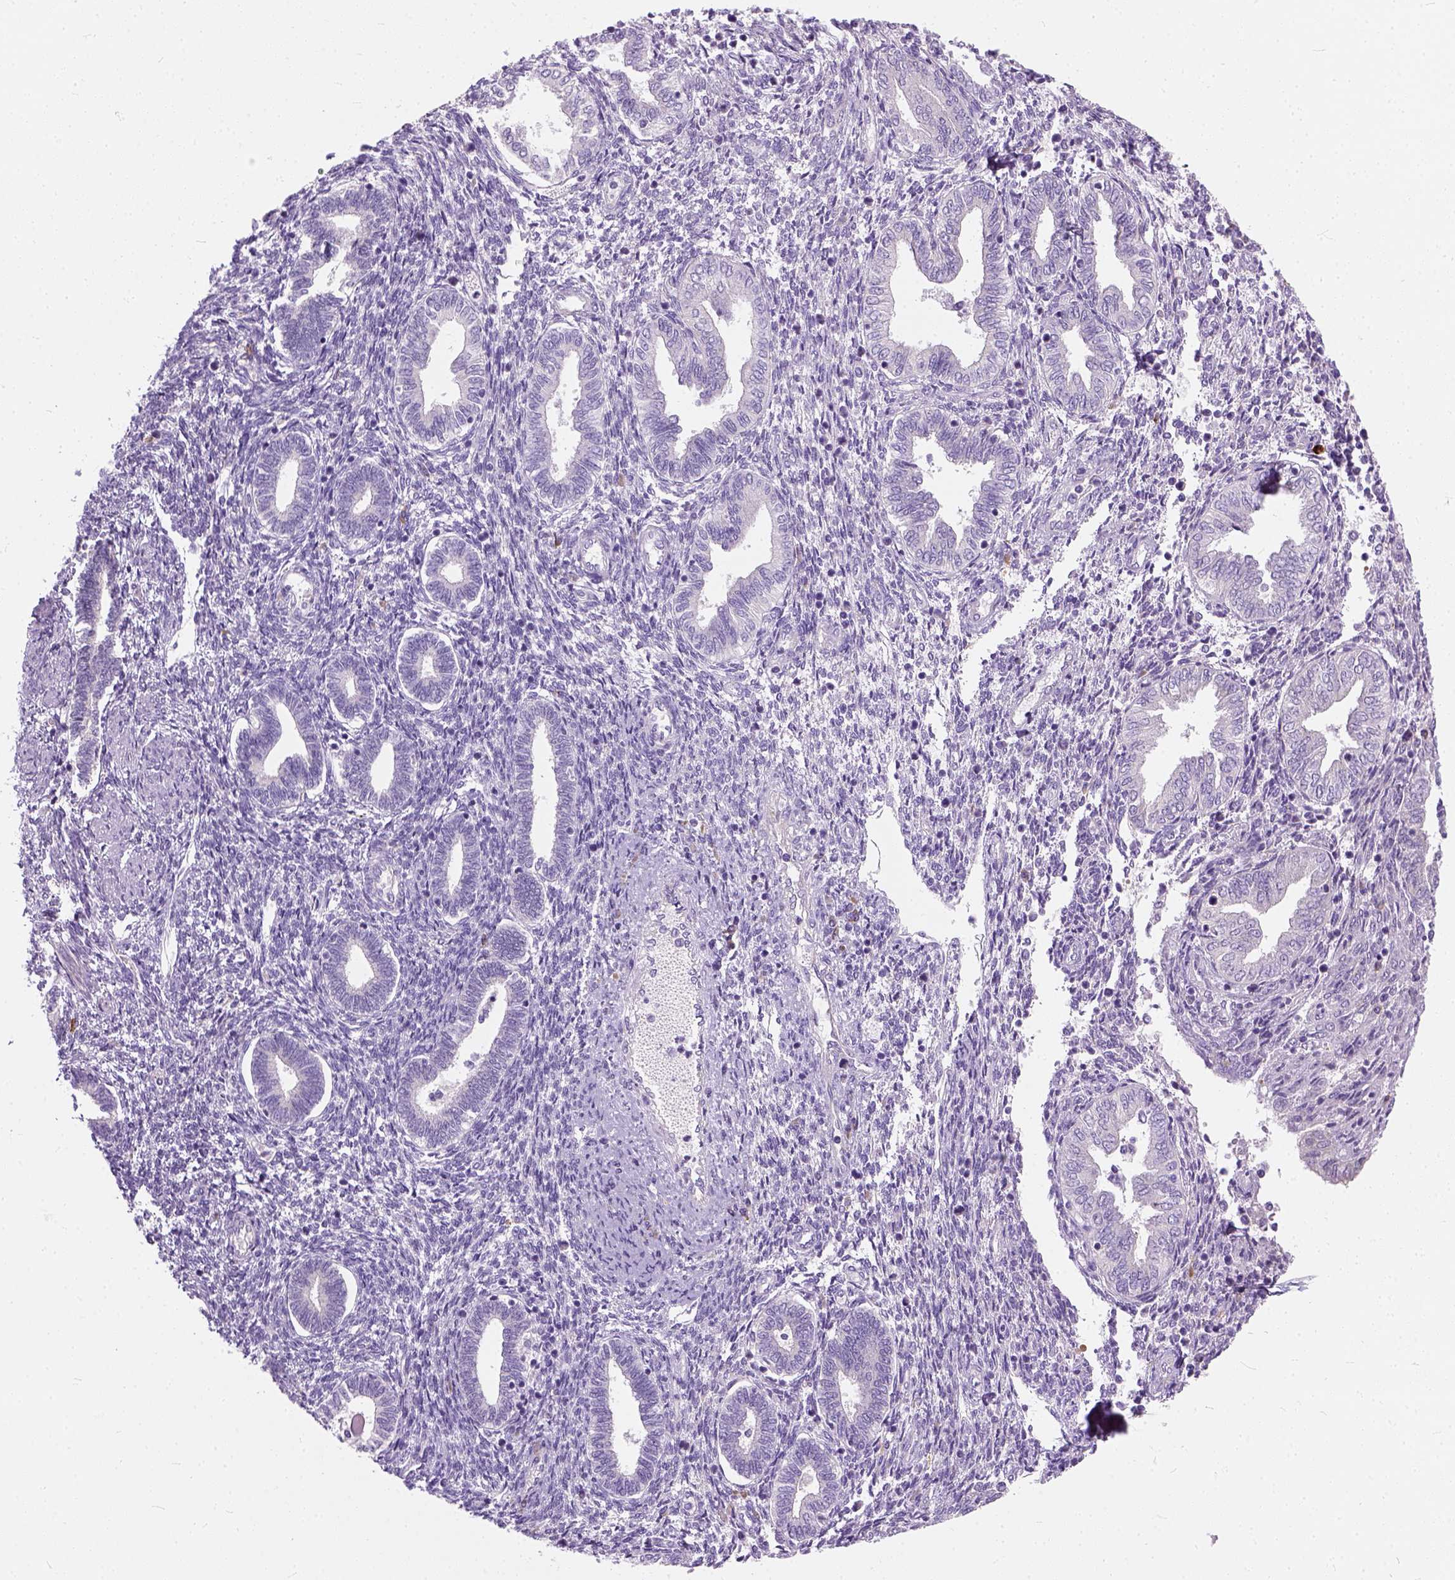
{"staining": {"intensity": "negative", "quantity": "none", "location": "none"}, "tissue": "endometrium", "cell_type": "Cells in endometrial stroma", "image_type": "normal", "snomed": [{"axis": "morphology", "description": "Normal tissue, NOS"}, {"axis": "topography", "description": "Endometrium"}], "caption": "There is no significant expression in cells in endometrial stroma of endometrium. (DAB (3,3'-diaminobenzidine) IHC with hematoxylin counter stain).", "gene": "TRIM72", "patient": {"sex": "female", "age": 42}}